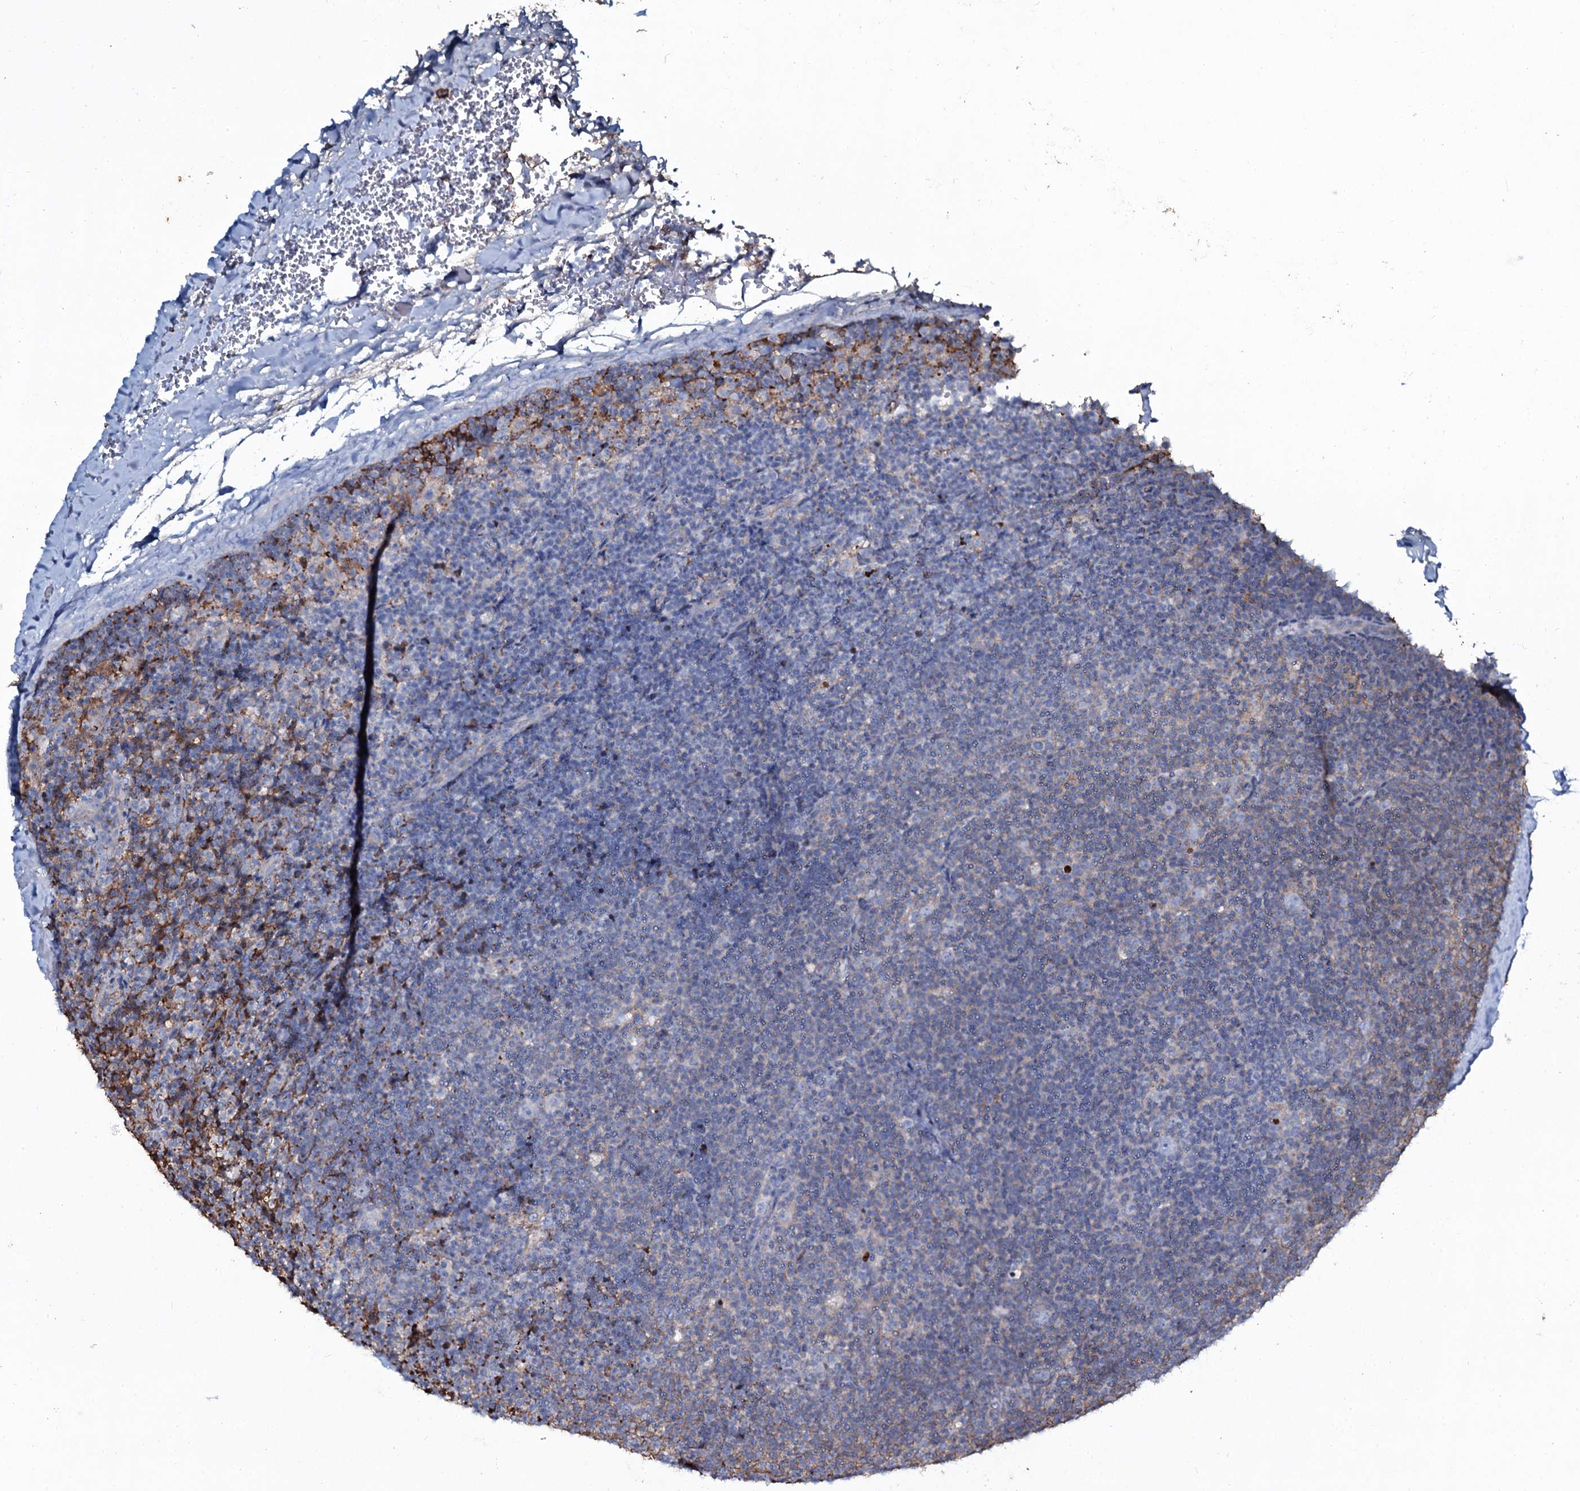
{"staining": {"intensity": "negative", "quantity": "none", "location": "none"}, "tissue": "lymphoma", "cell_type": "Tumor cells", "image_type": "cancer", "snomed": [{"axis": "morphology", "description": "Hodgkin's disease, NOS"}, {"axis": "topography", "description": "Lymph node"}], "caption": "IHC histopathology image of lymphoma stained for a protein (brown), which reveals no staining in tumor cells.", "gene": "EDN1", "patient": {"sex": "female", "age": 57}}